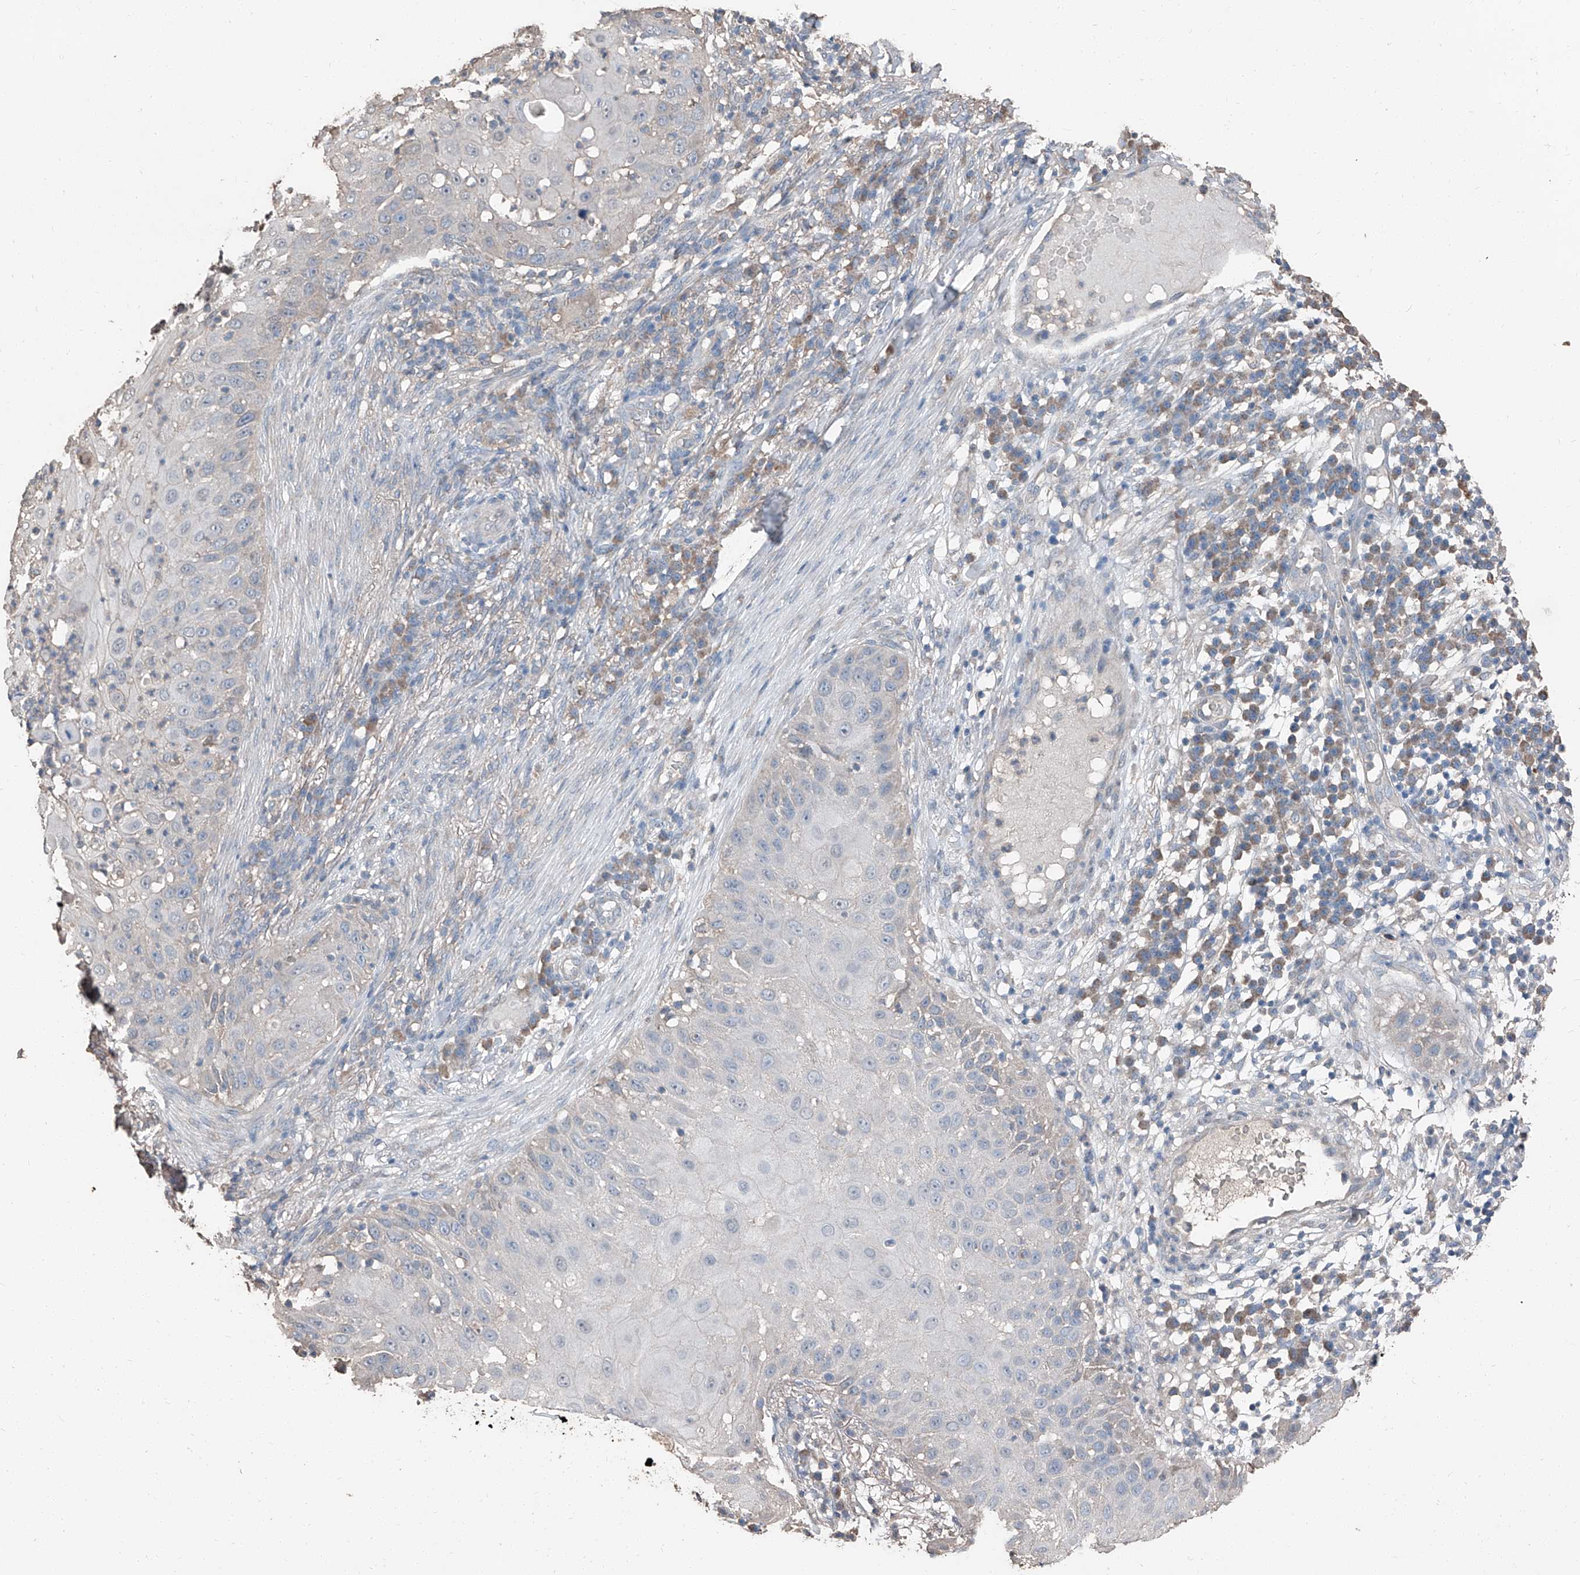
{"staining": {"intensity": "negative", "quantity": "none", "location": "none"}, "tissue": "skin cancer", "cell_type": "Tumor cells", "image_type": "cancer", "snomed": [{"axis": "morphology", "description": "Squamous cell carcinoma, NOS"}, {"axis": "topography", "description": "Skin"}], "caption": "This is an immunohistochemistry (IHC) micrograph of human squamous cell carcinoma (skin). There is no staining in tumor cells.", "gene": "MAMLD1", "patient": {"sex": "female", "age": 44}}